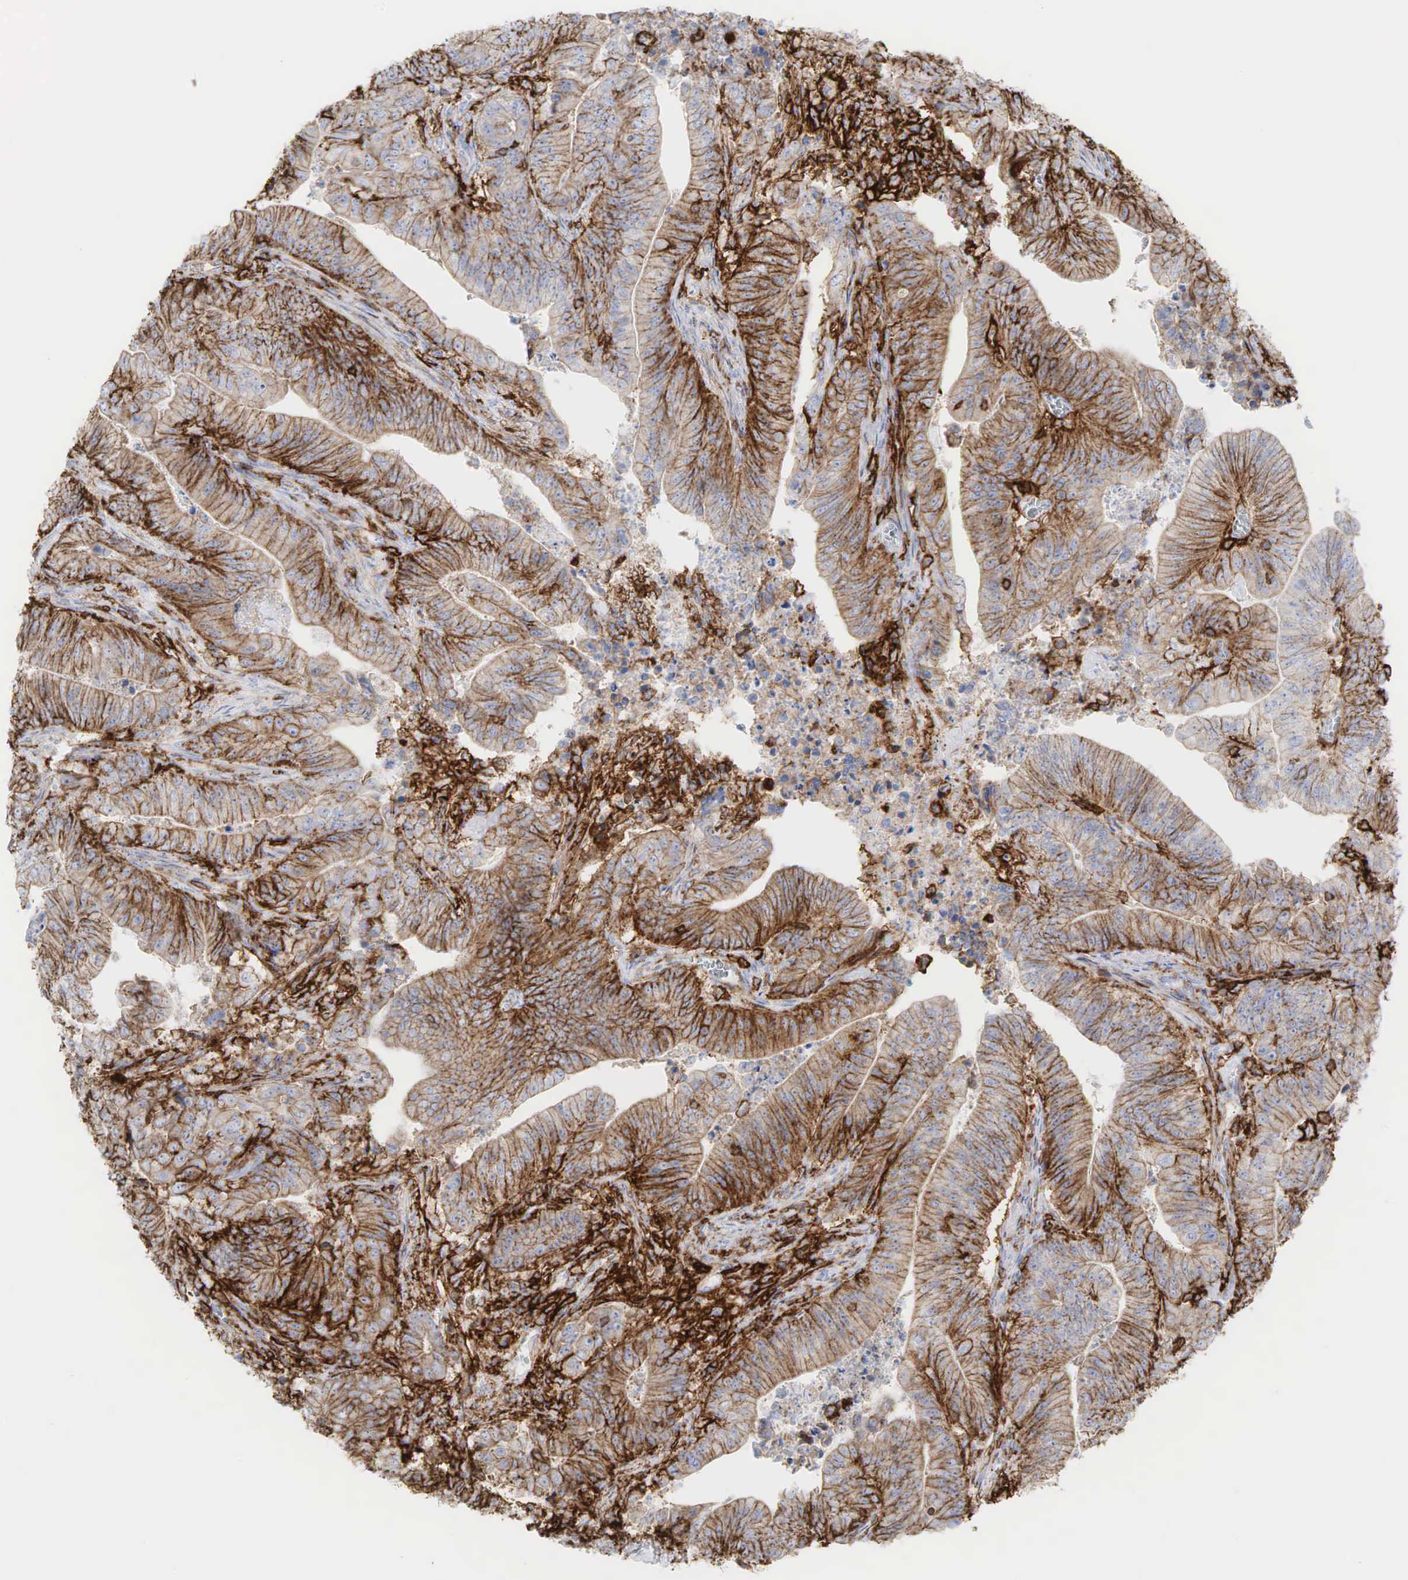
{"staining": {"intensity": "weak", "quantity": "25%-75%", "location": "cytoplasmic/membranous"}, "tissue": "stomach cancer", "cell_type": "Tumor cells", "image_type": "cancer", "snomed": [{"axis": "morphology", "description": "Adenocarcinoma, NOS"}, {"axis": "topography", "description": "Stomach, lower"}], "caption": "Immunohistochemical staining of human stomach cancer reveals weak cytoplasmic/membranous protein positivity in about 25%-75% of tumor cells.", "gene": "CD44", "patient": {"sex": "female", "age": 86}}